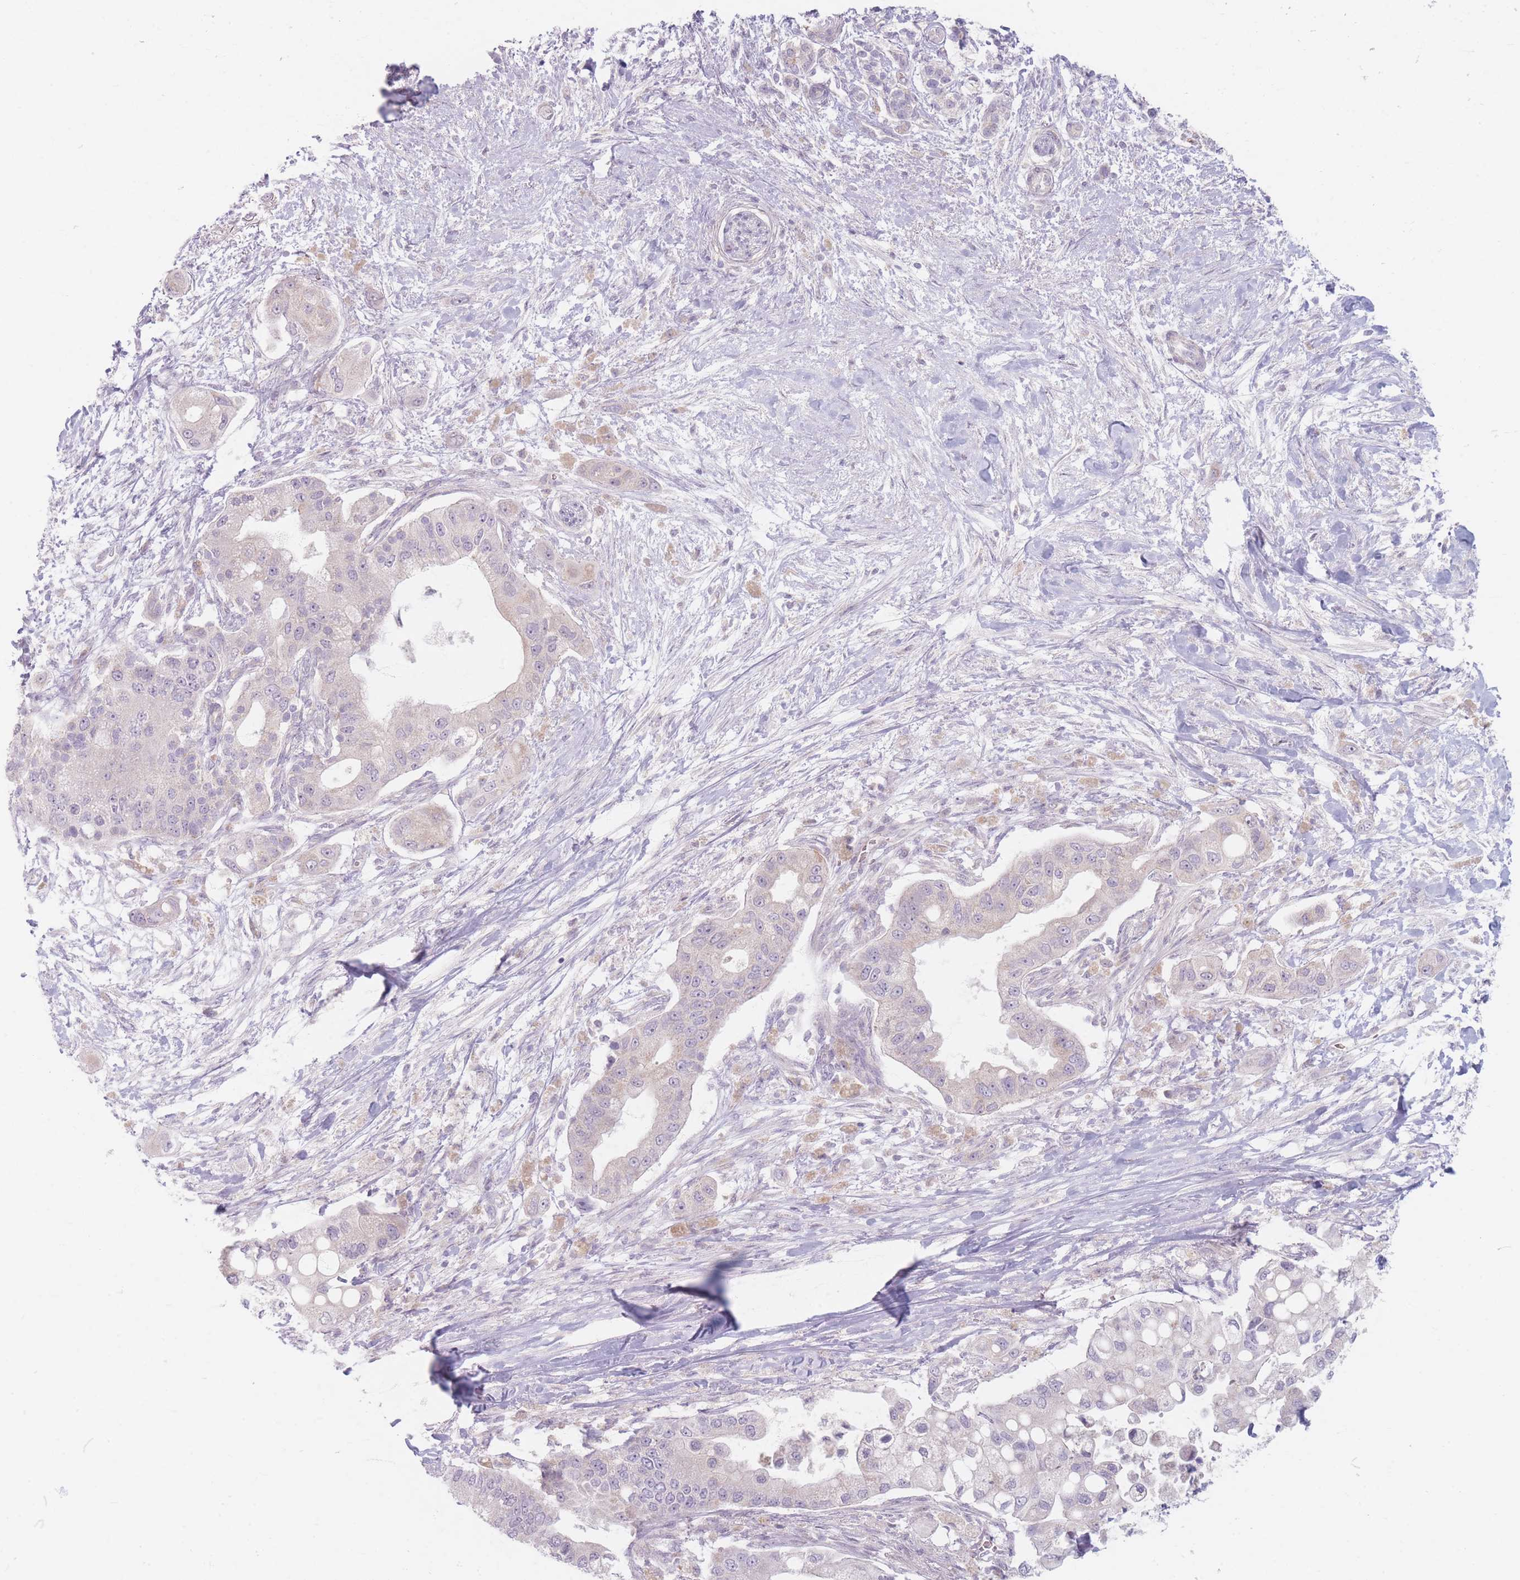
{"staining": {"intensity": "weak", "quantity": "<25%", "location": "cytoplasmic/membranous"}, "tissue": "pancreatic cancer", "cell_type": "Tumor cells", "image_type": "cancer", "snomed": [{"axis": "morphology", "description": "Adenocarcinoma, NOS"}, {"axis": "topography", "description": "Pancreas"}], "caption": "Immunohistochemistry image of neoplastic tissue: human pancreatic cancer (adenocarcinoma) stained with DAB reveals no significant protein staining in tumor cells.", "gene": "CHCHD7", "patient": {"sex": "male", "age": 57}}